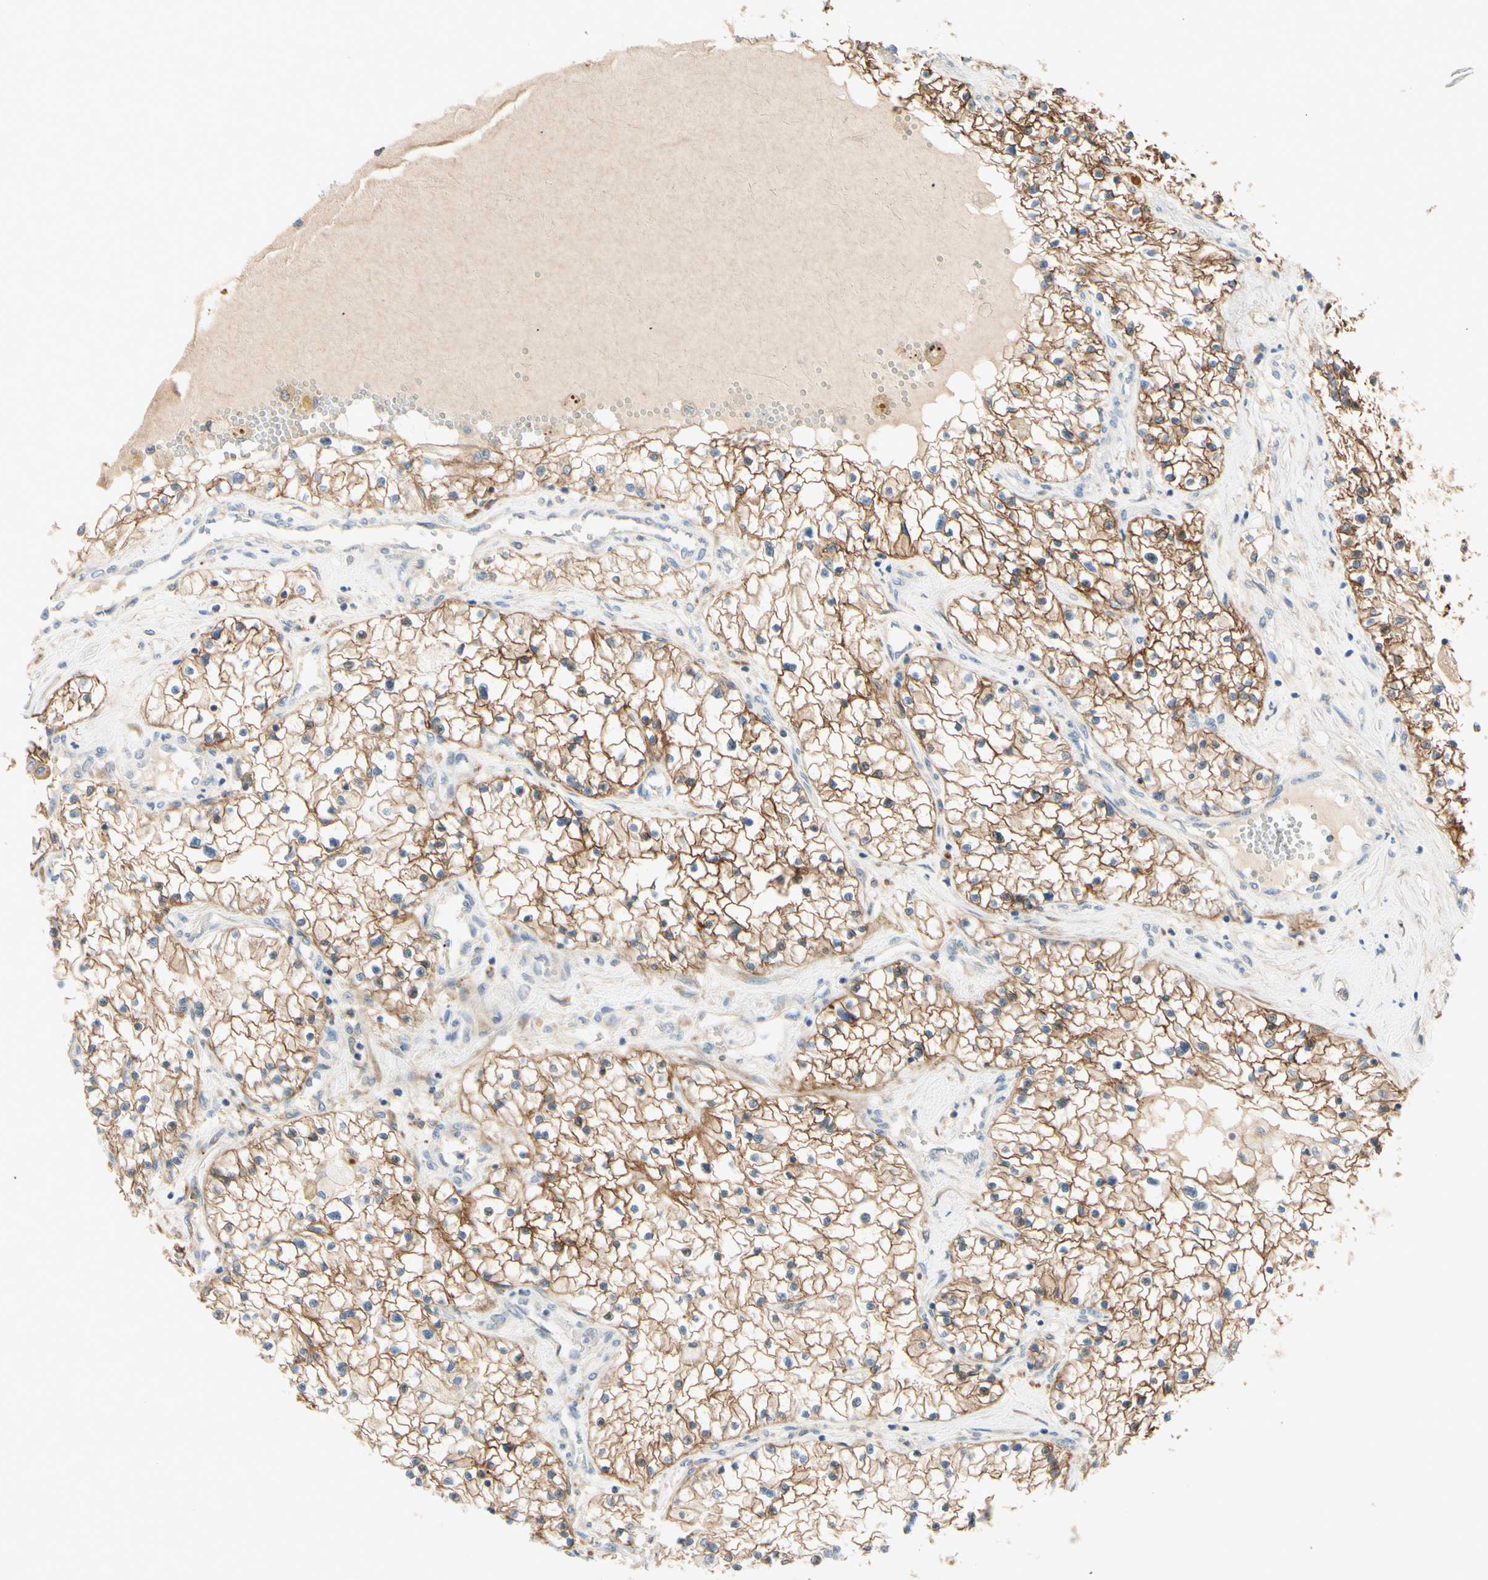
{"staining": {"intensity": "moderate", "quantity": ">75%", "location": "cytoplasmic/membranous"}, "tissue": "renal cancer", "cell_type": "Tumor cells", "image_type": "cancer", "snomed": [{"axis": "morphology", "description": "Adenocarcinoma, NOS"}, {"axis": "topography", "description": "Kidney"}], "caption": "Immunohistochemistry image of neoplastic tissue: renal adenocarcinoma stained using immunohistochemistry demonstrates medium levels of moderate protein expression localized specifically in the cytoplasmic/membranous of tumor cells, appearing as a cytoplasmic/membranous brown color.", "gene": "PTTG1", "patient": {"sex": "male", "age": 68}}